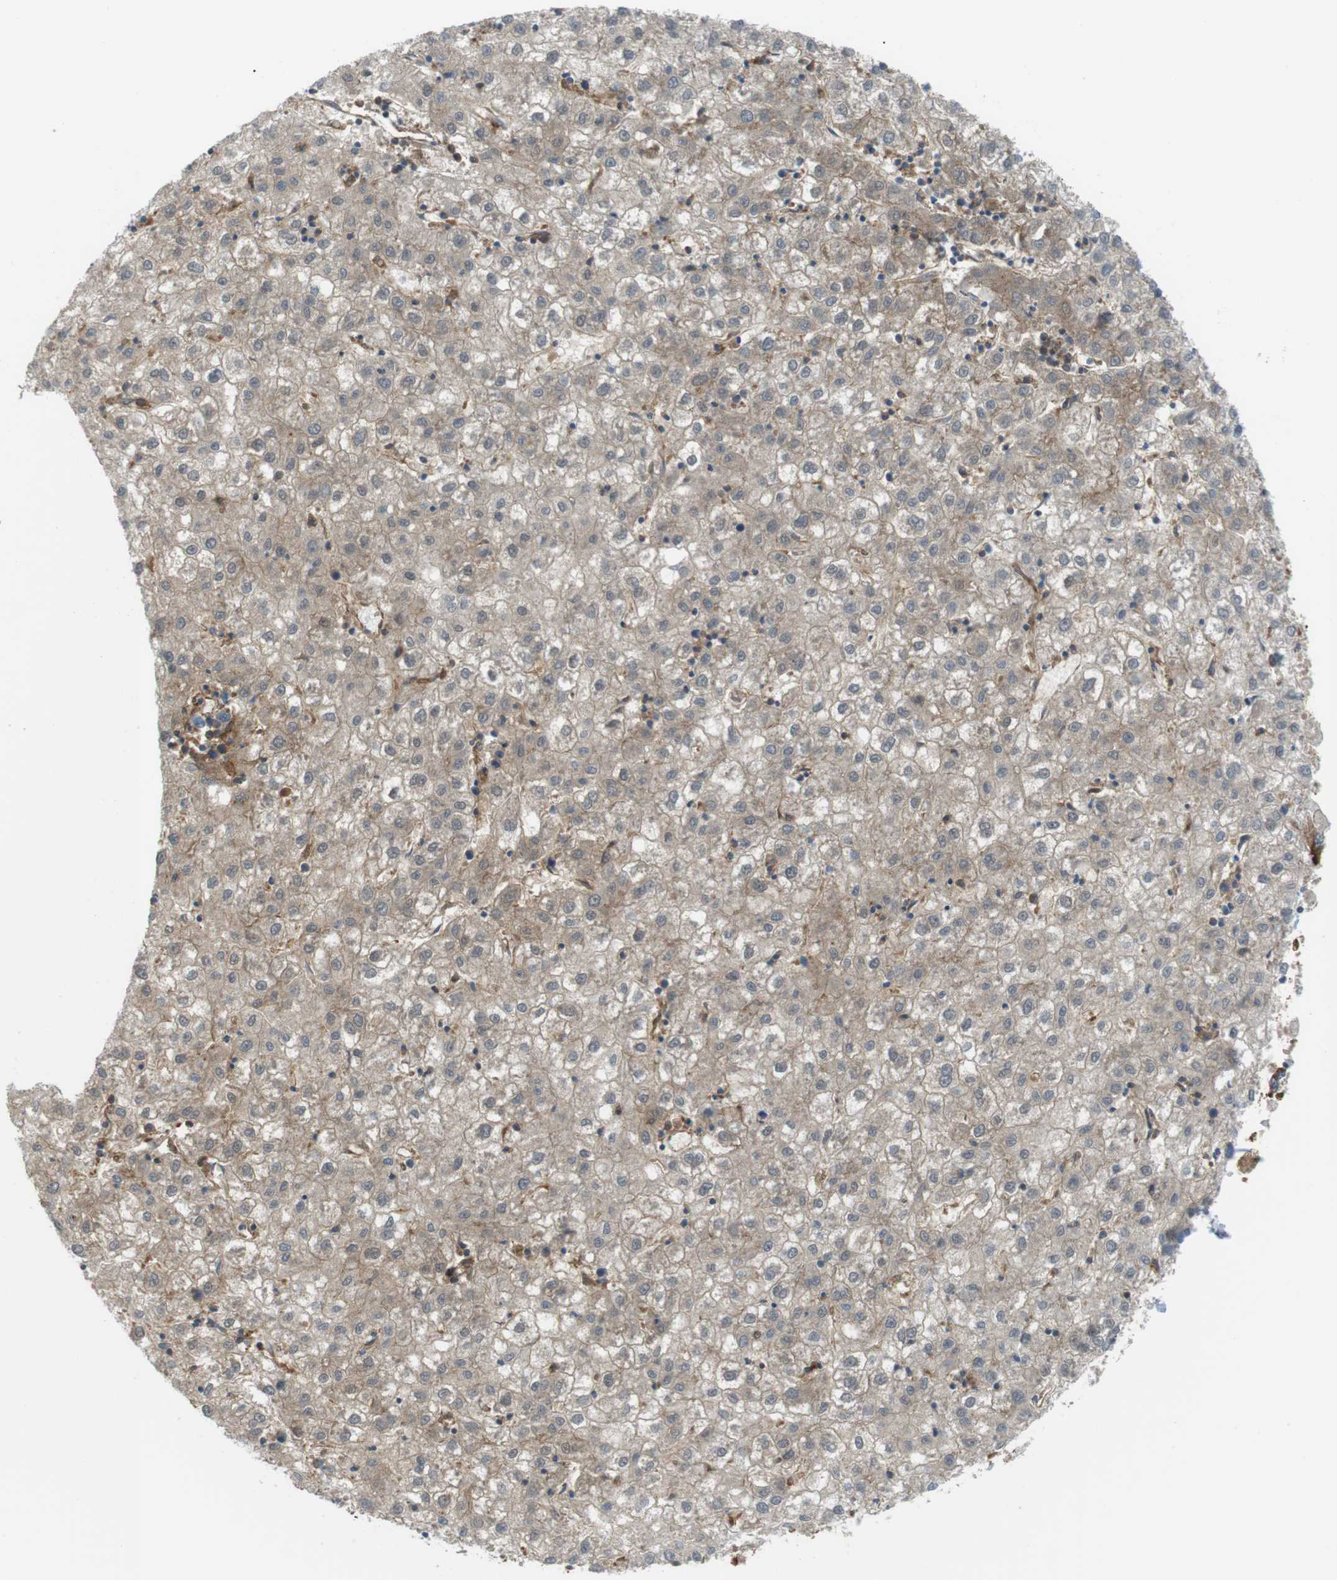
{"staining": {"intensity": "weak", "quantity": ">75%", "location": "cytoplasmic/membranous"}, "tissue": "liver cancer", "cell_type": "Tumor cells", "image_type": "cancer", "snomed": [{"axis": "morphology", "description": "Carcinoma, Hepatocellular, NOS"}, {"axis": "topography", "description": "Liver"}], "caption": "Immunohistochemical staining of liver cancer (hepatocellular carcinoma) displays low levels of weak cytoplasmic/membranous expression in approximately >75% of tumor cells.", "gene": "PEPD", "patient": {"sex": "male", "age": 72}}